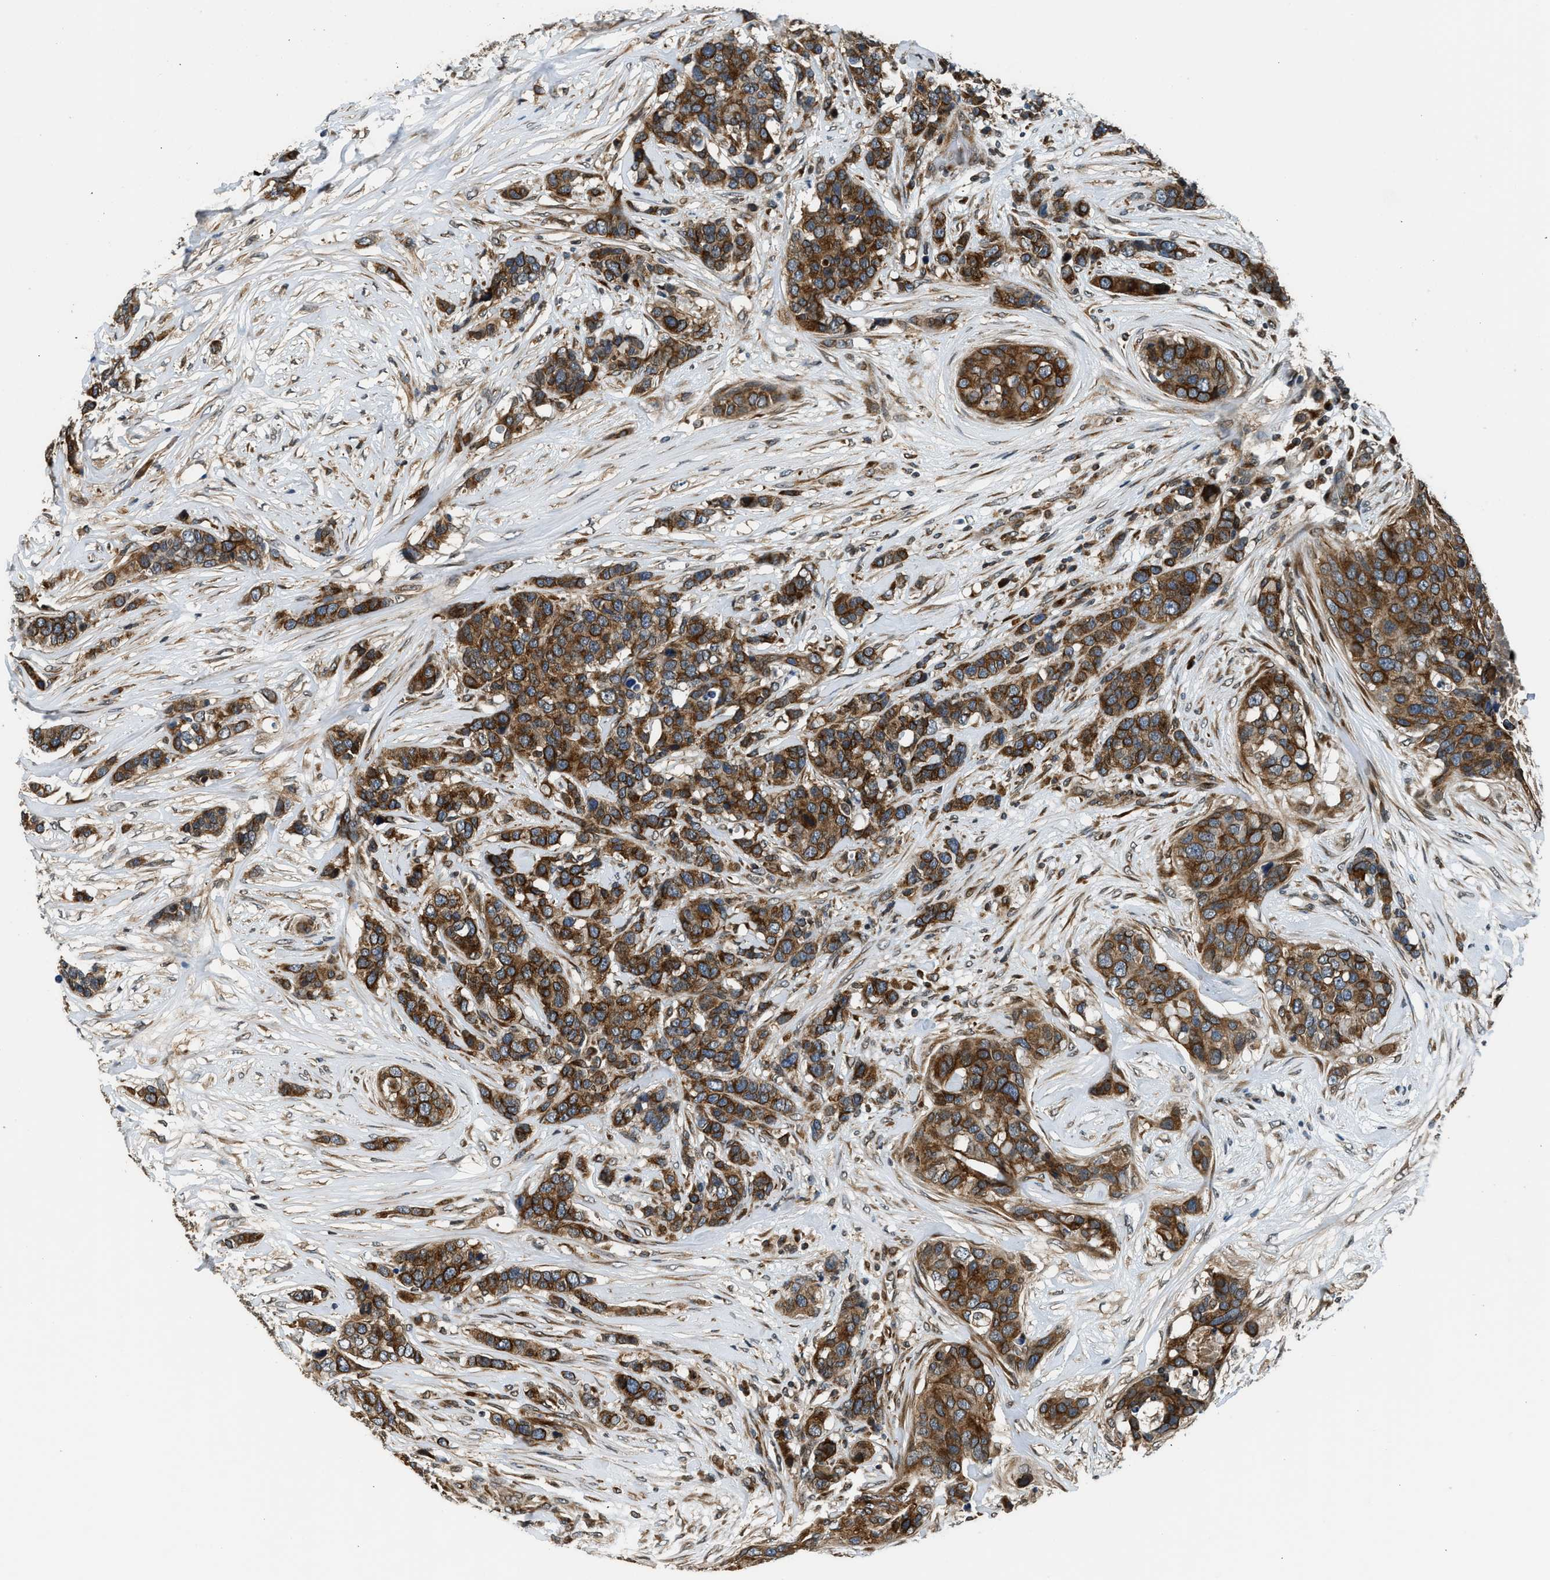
{"staining": {"intensity": "strong", "quantity": ">75%", "location": "cytoplasmic/membranous"}, "tissue": "breast cancer", "cell_type": "Tumor cells", "image_type": "cancer", "snomed": [{"axis": "morphology", "description": "Lobular carcinoma"}, {"axis": "topography", "description": "Breast"}], "caption": "Protein staining reveals strong cytoplasmic/membranous expression in about >75% of tumor cells in breast cancer. The staining was performed using DAB, with brown indicating positive protein expression. Nuclei are stained blue with hematoxylin.", "gene": "RETREG3", "patient": {"sex": "female", "age": 59}}